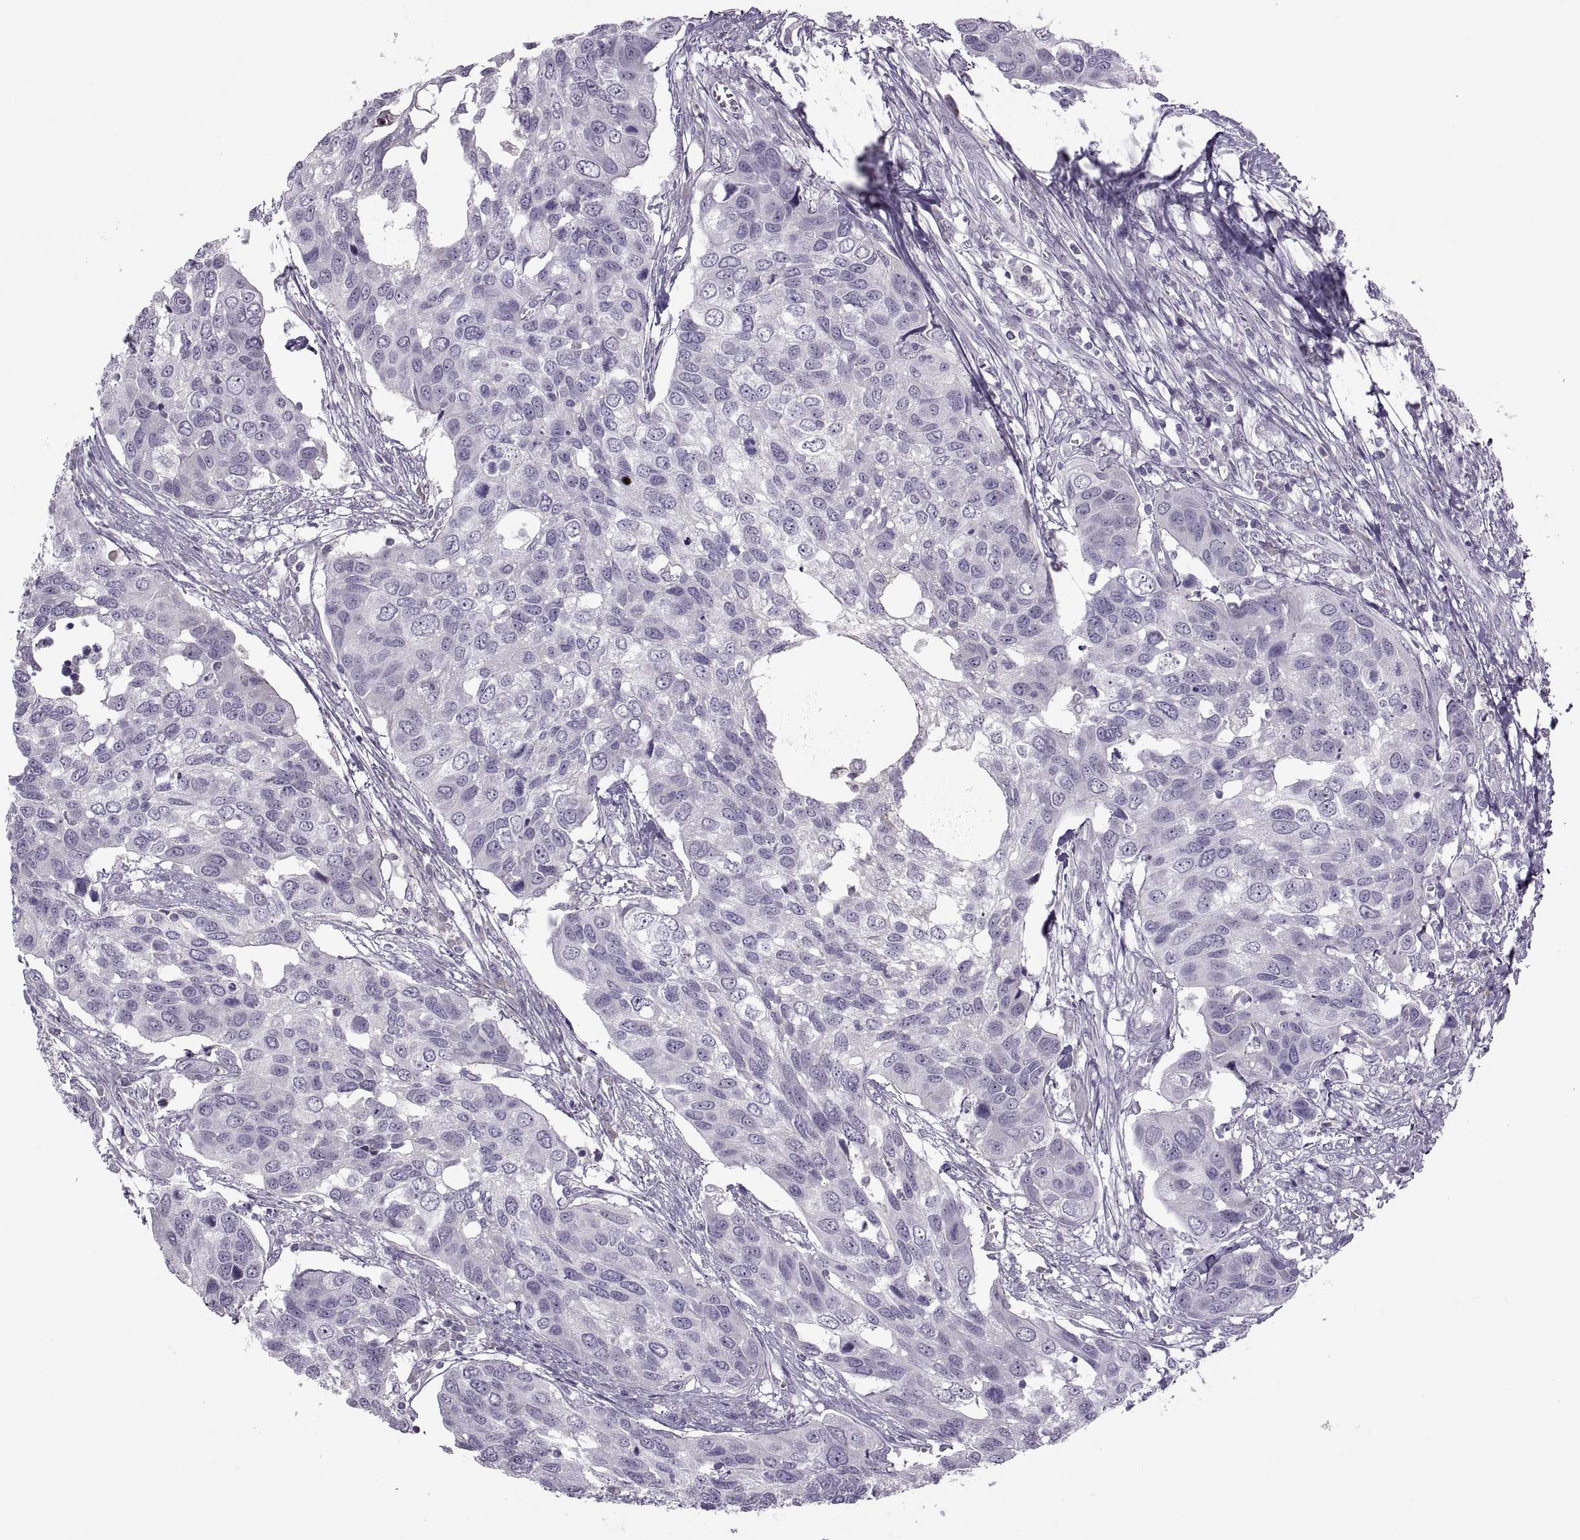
{"staining": {"intensity": "negative", "quantity": "none", "location": "none"}, "tissue": "urothelial cancer", "cell_type": "Tumor cells", "image_type": "cancer", "snomed": [{"axis": "morphology", "description": "Urothelial carcinoma, High grade"}, {"axis": "topography", "description": "Urinary bladder"}], "caption": "Tumor cells are negative for protein expression in human high-grade urothelial carcinoma.", "gene": "RSPH6A", "patient": {"sex": "male", "age": 60}}